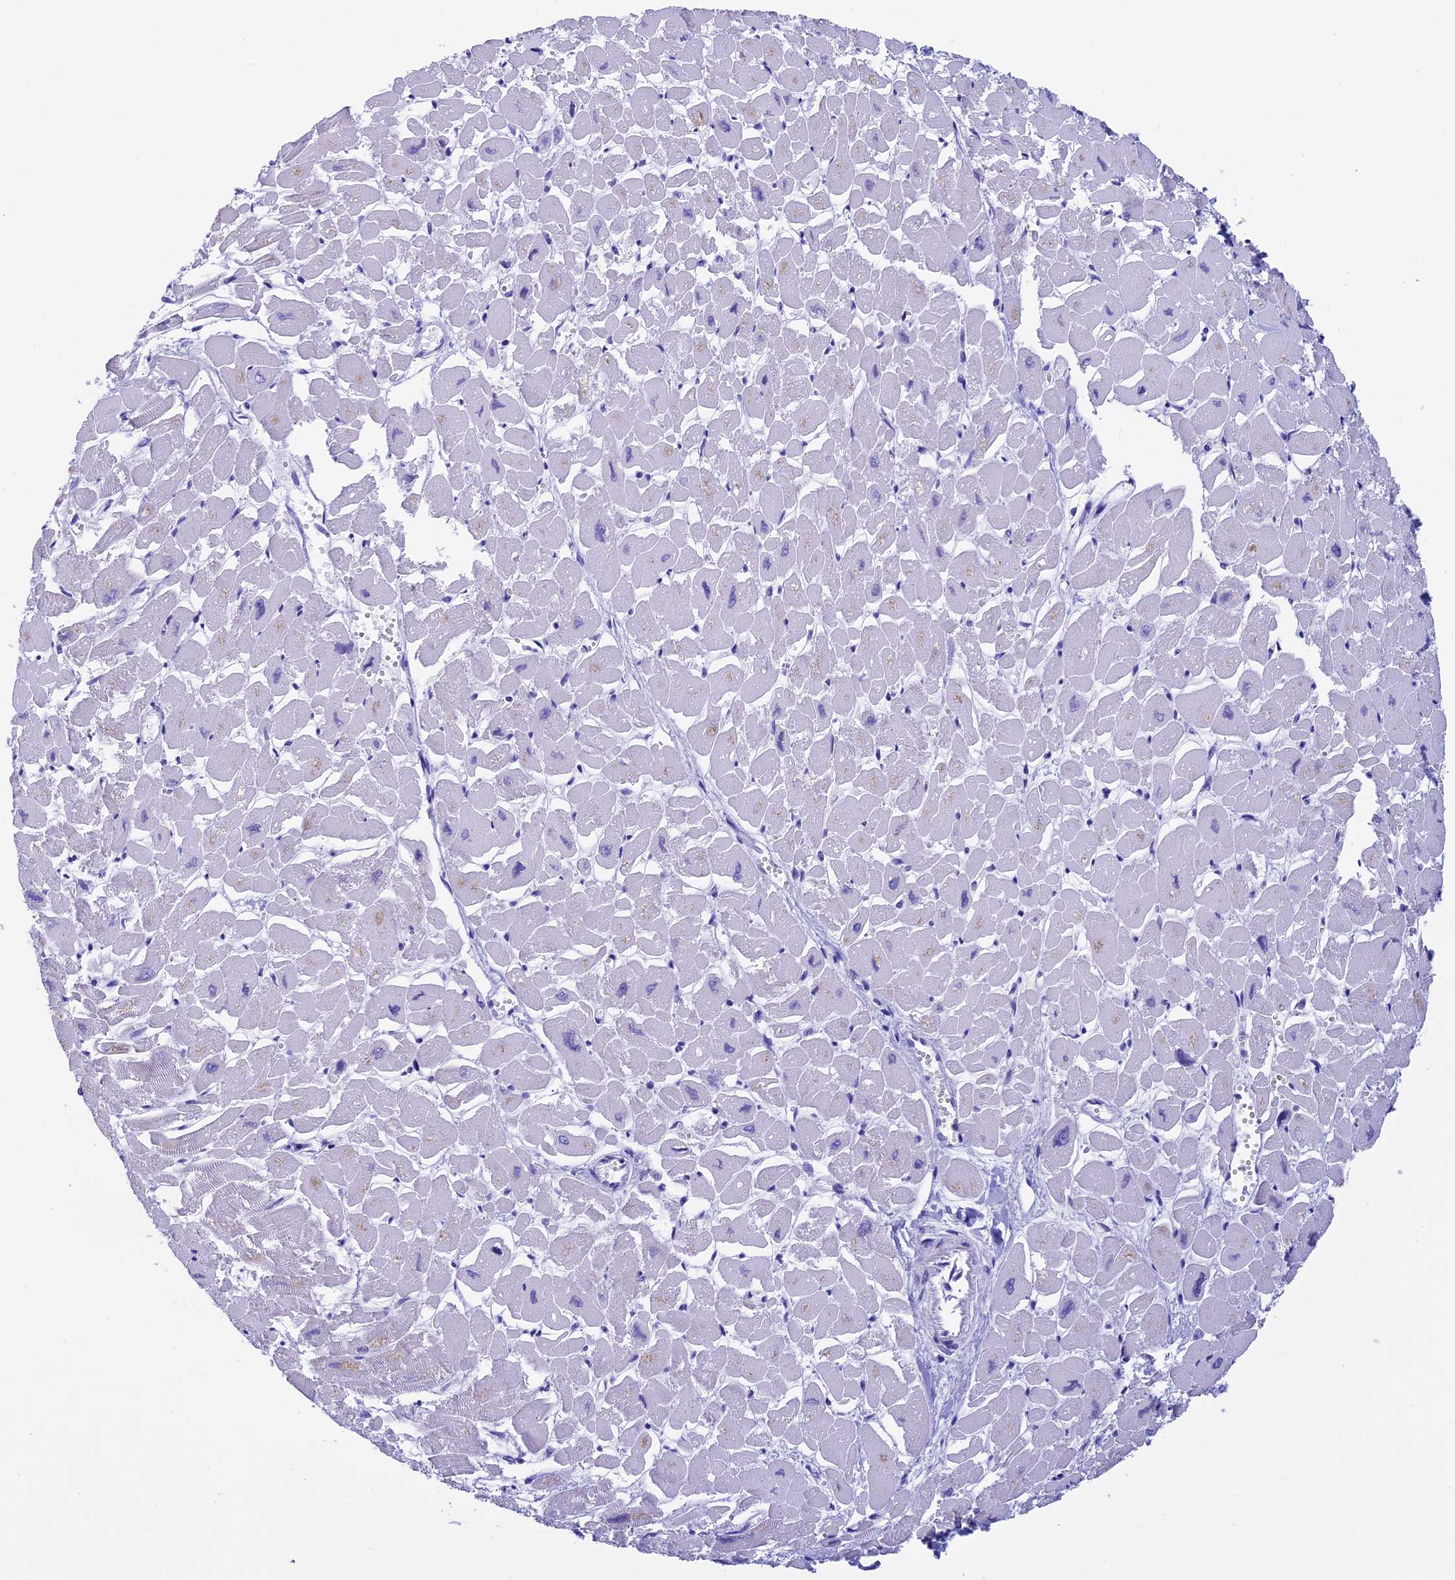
{"staining": {"intensity": "negative", "quantity": "none", "location": "none"}, "tissue": "heart muscle", "cell_type": "Cardiomyocytes", "image_type": "normal", "snomed": [{"axis": "morphology", "description": "Normal tissue, NOS"}, {"axis": "topography", "description": "Heart"}], "caption": "DAB (3,3'-diaminobenzidine) immunohistochemical staining of unremarkable human heart muscle shows no significant positivity in cardiomyocytes.", "gene": "SLC8B1", "patient": {"sex": "male", "age": 54}}